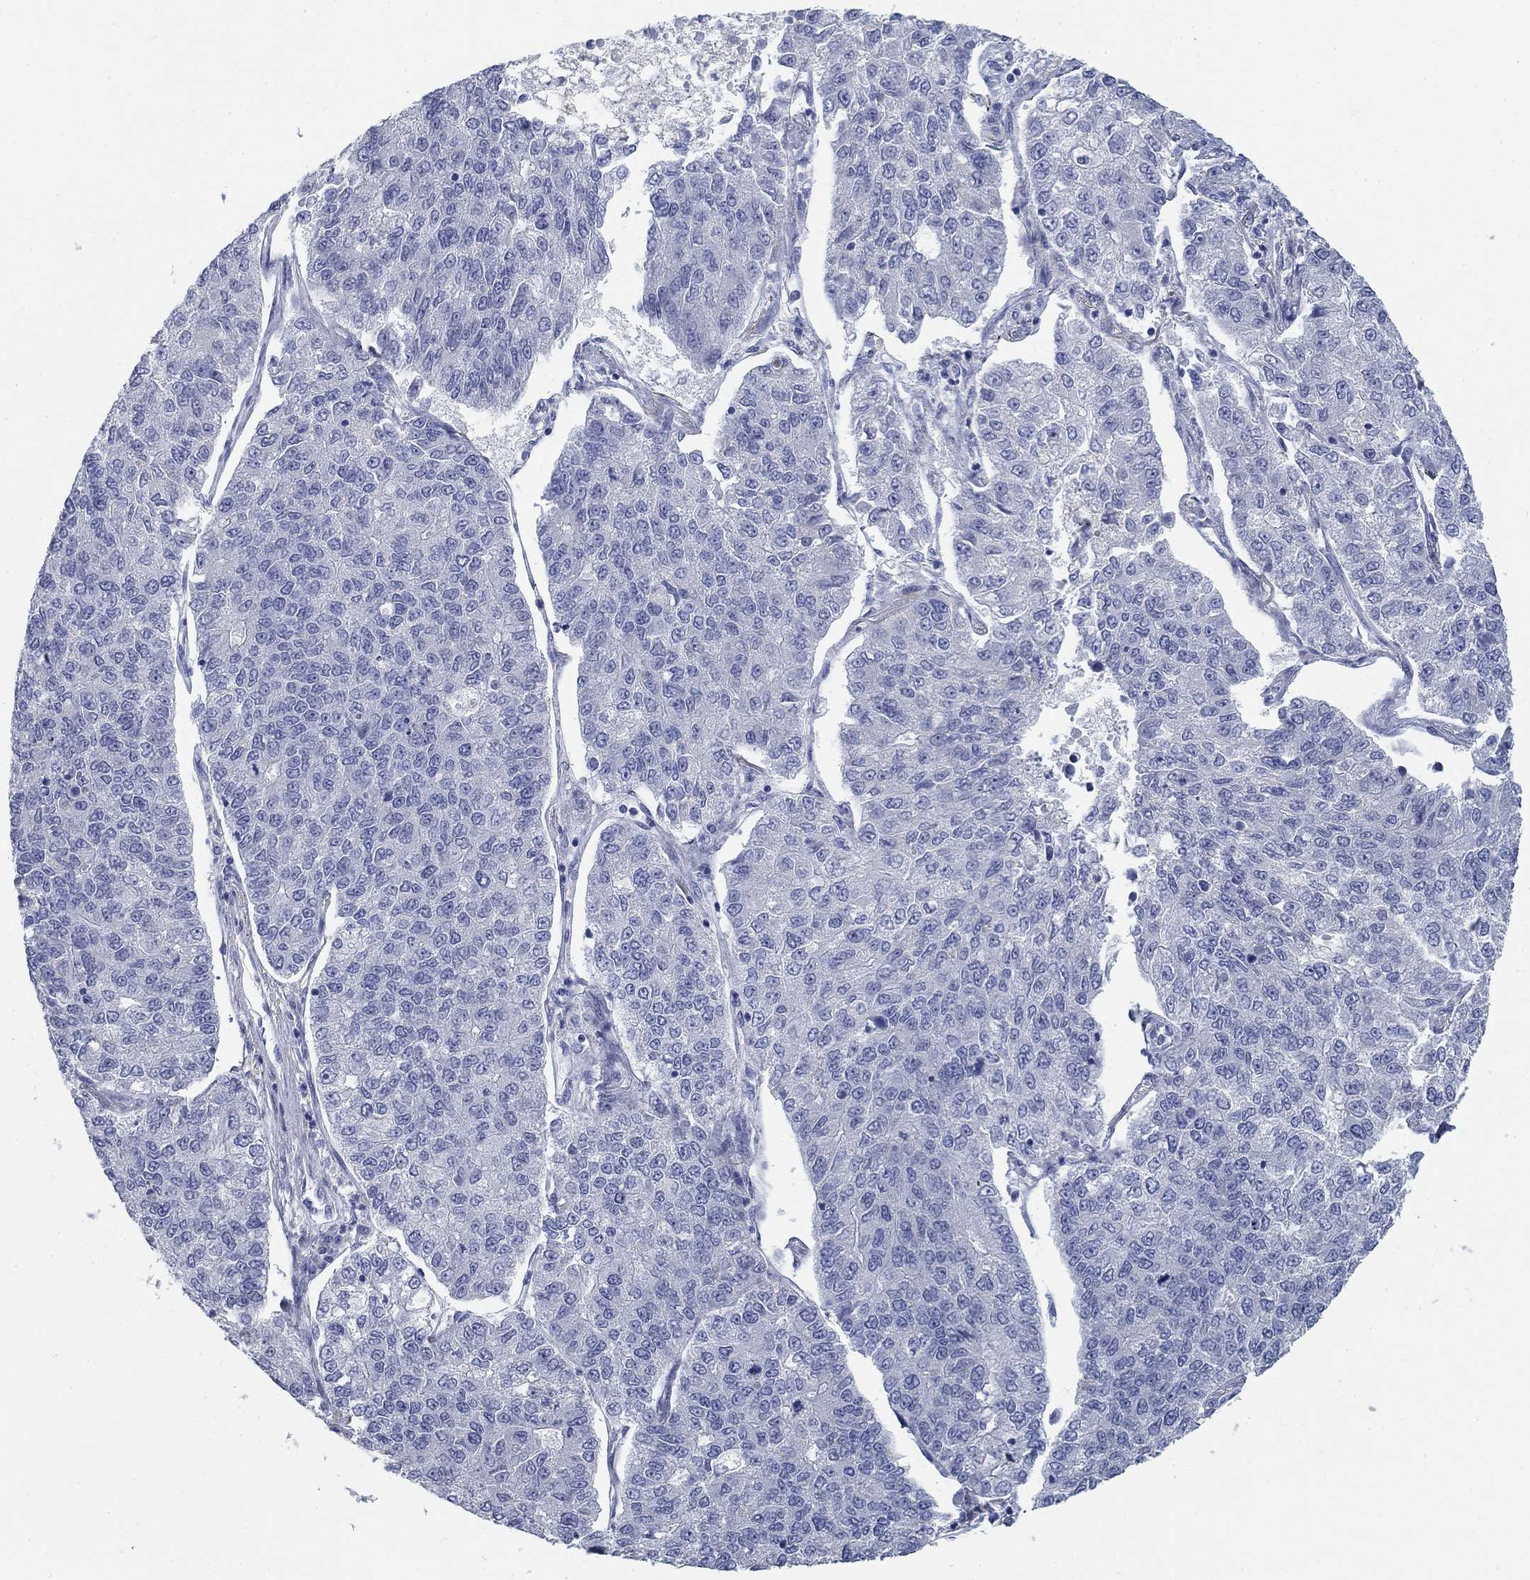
{"staining": {"intensity": "negative", "quantity": "none", "location": "none"}, "tissue": "lung cancer", "cell_type": "Tumor cells", "image_type": "cancer", "snomed": [{"axis": "morphology", "description": "Adenocarcinoma, NOS"}, {"axis": "topography", "description": "Lung"}], "caption": "Tumor cells show no significant protein staining in lung cancer.", "gene": "DNER", "patient": {"sex": "male", "age": 49}}